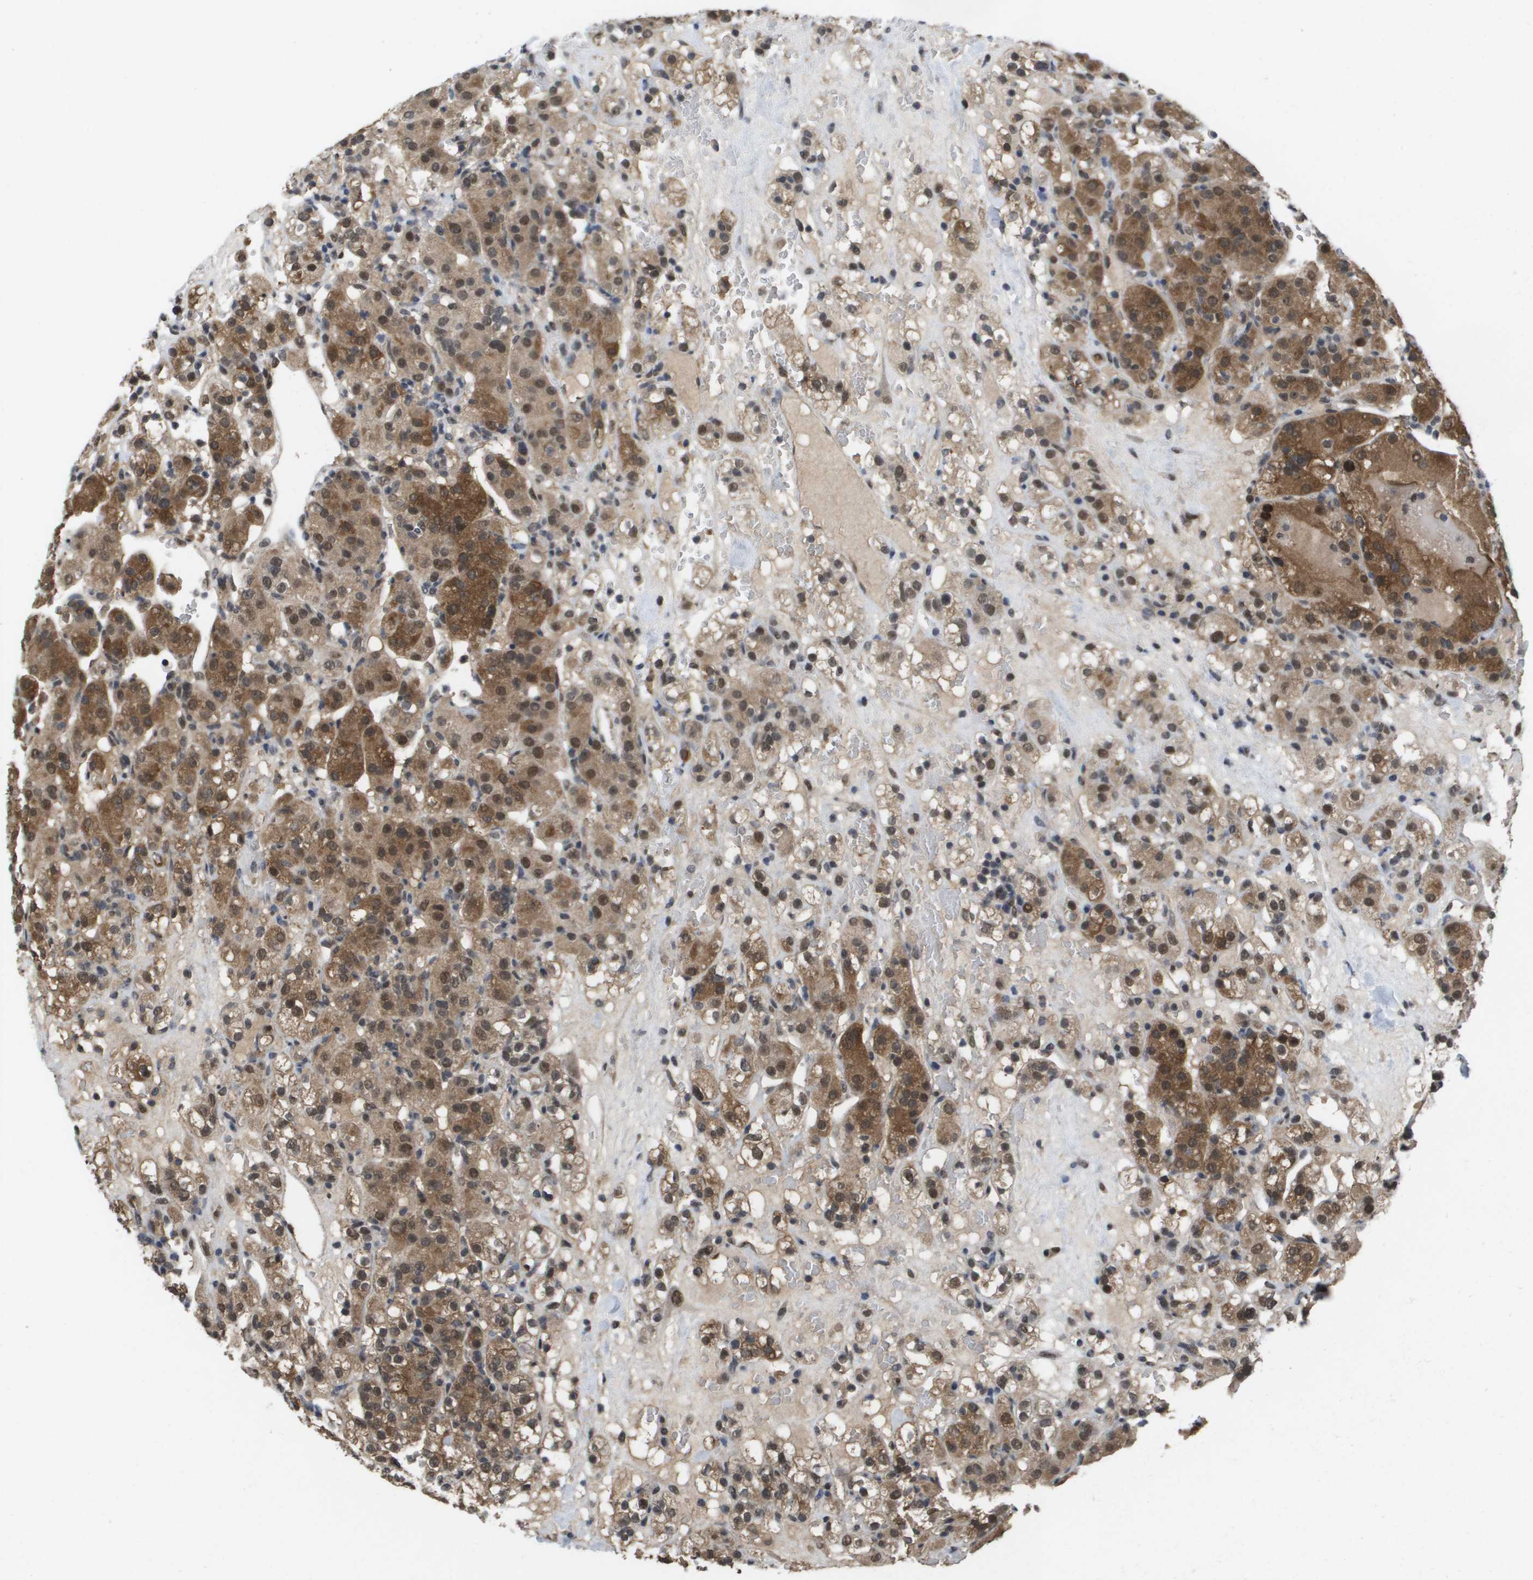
{"staining": {"intensity": "moderate", "quantity": "25%-75%", "location": "cytoplasmic/membranous,nuclear"}, "tissue": "renal cancer", "cell_type": "Tumor cells", "image_type": "cancer", "snomed": [{"axis": "morphology", "description": "Normal tissue, NOS"}, {"axis": "morphology", "description": "Adenocarcinoma, NOS"}, {"axis": "topography", "description": "Kidney"}], "caption": "The immunohistochemical stain highlights moderate cytoplasmic/membranous and nuclear staining in tumor cells of renal cancer tissue. The protein of interest is shown in brown color, while the nuclei are stained blue.", "gene": "AMBRA1", "patient": {"sex": "male", "age": 61}}